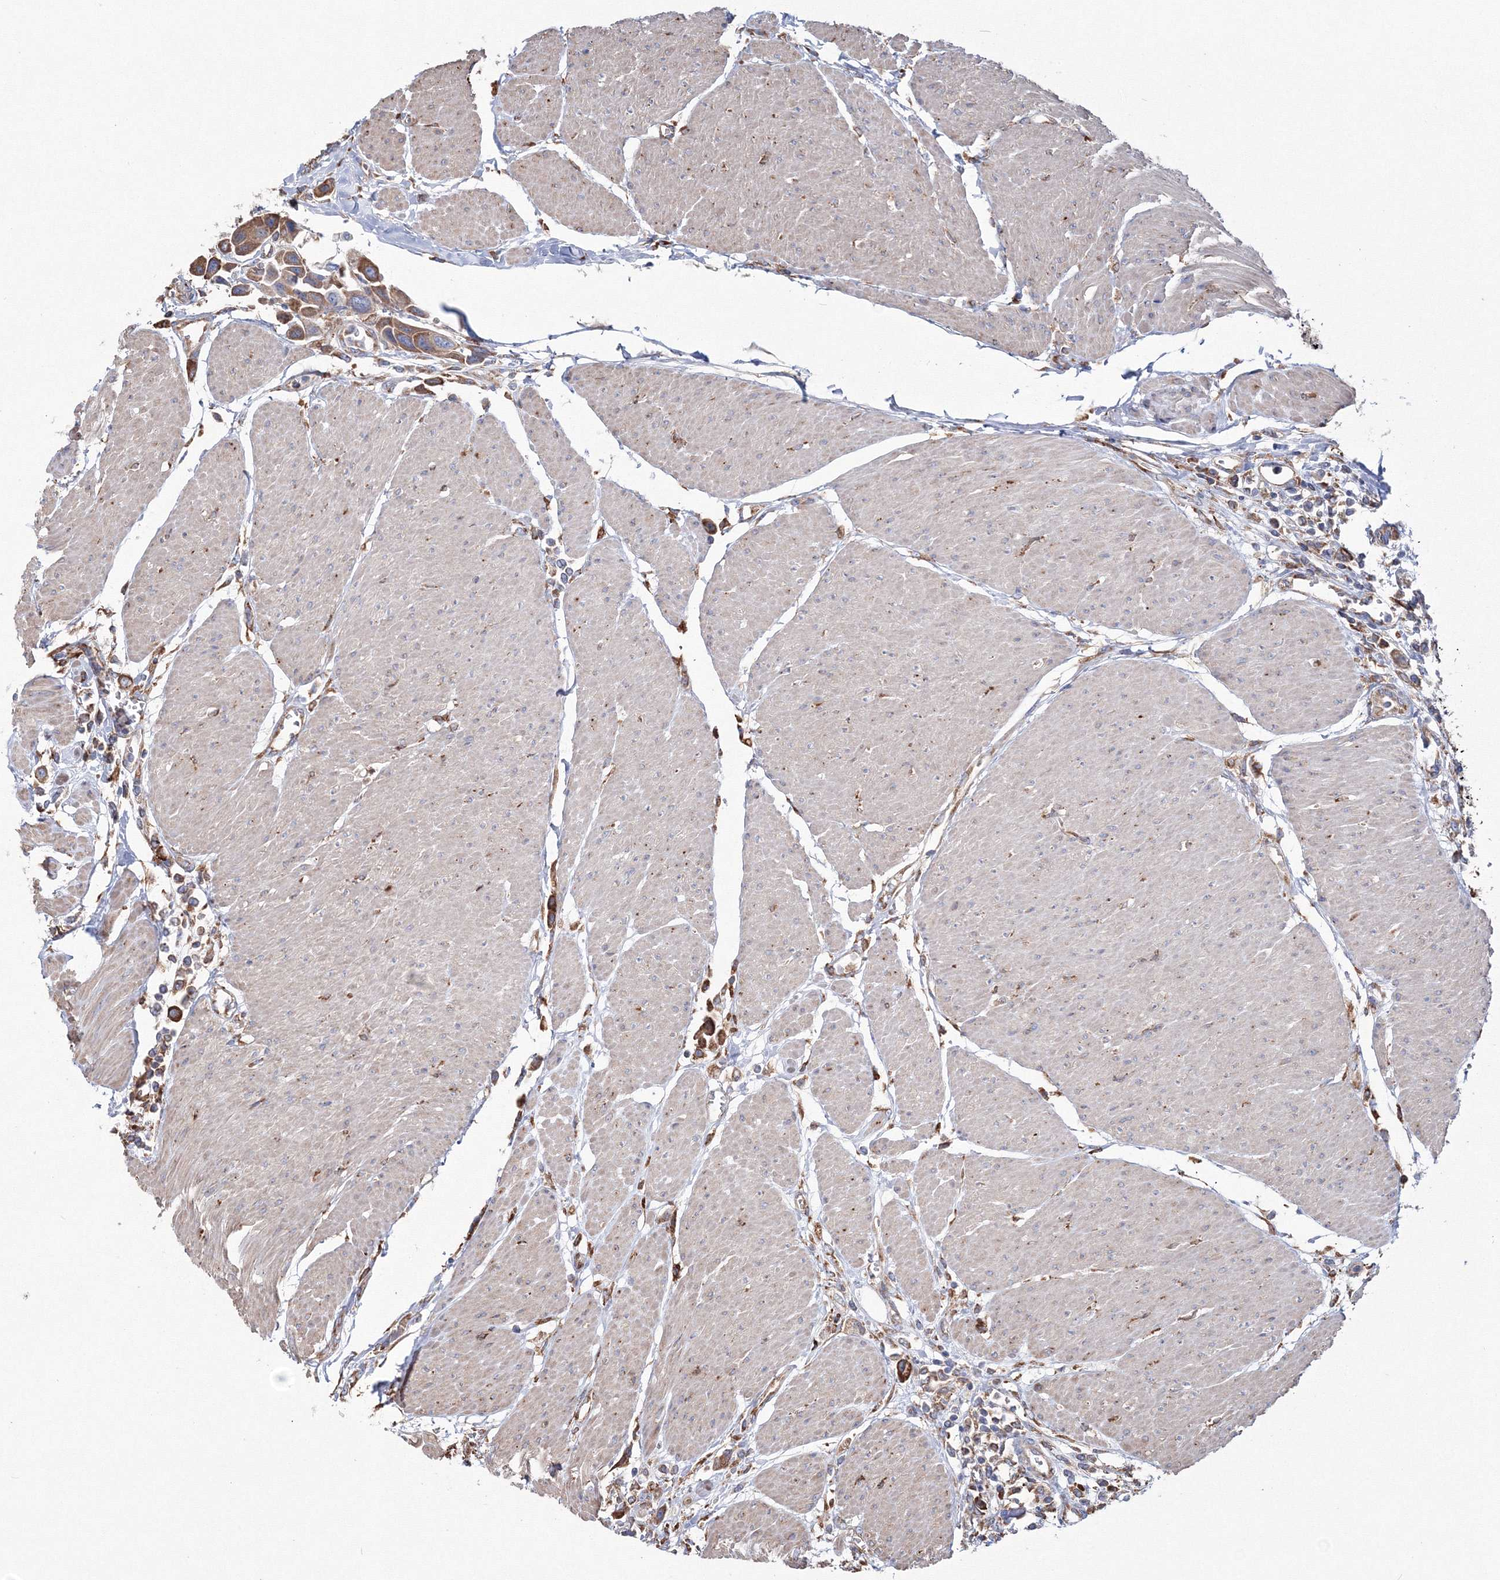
{"staining": {"intensity": "moderate", "quantity": ">75%", "location": "cytoplasmic/membranous"}, "tissue": "urothelial cancer", "cell_type": "Tumor cells", "image_type": "cancer", "snomed": [{"axis": "morphology", "description": "Urothelial carcinoma, High grade"}, {"axis": "topography", "description": "Urinary bladder"}], "caption": "Immunohistochemistry (IHC) image of urothelial carcinoma (high-grade) stained for a protein (brown), which displays medium levels of moderate cytoplasmic/membranous positivity in about >75% of tumor cells.", "gene": "VPS8", "patient": {"sex": "male", "age": 50}}